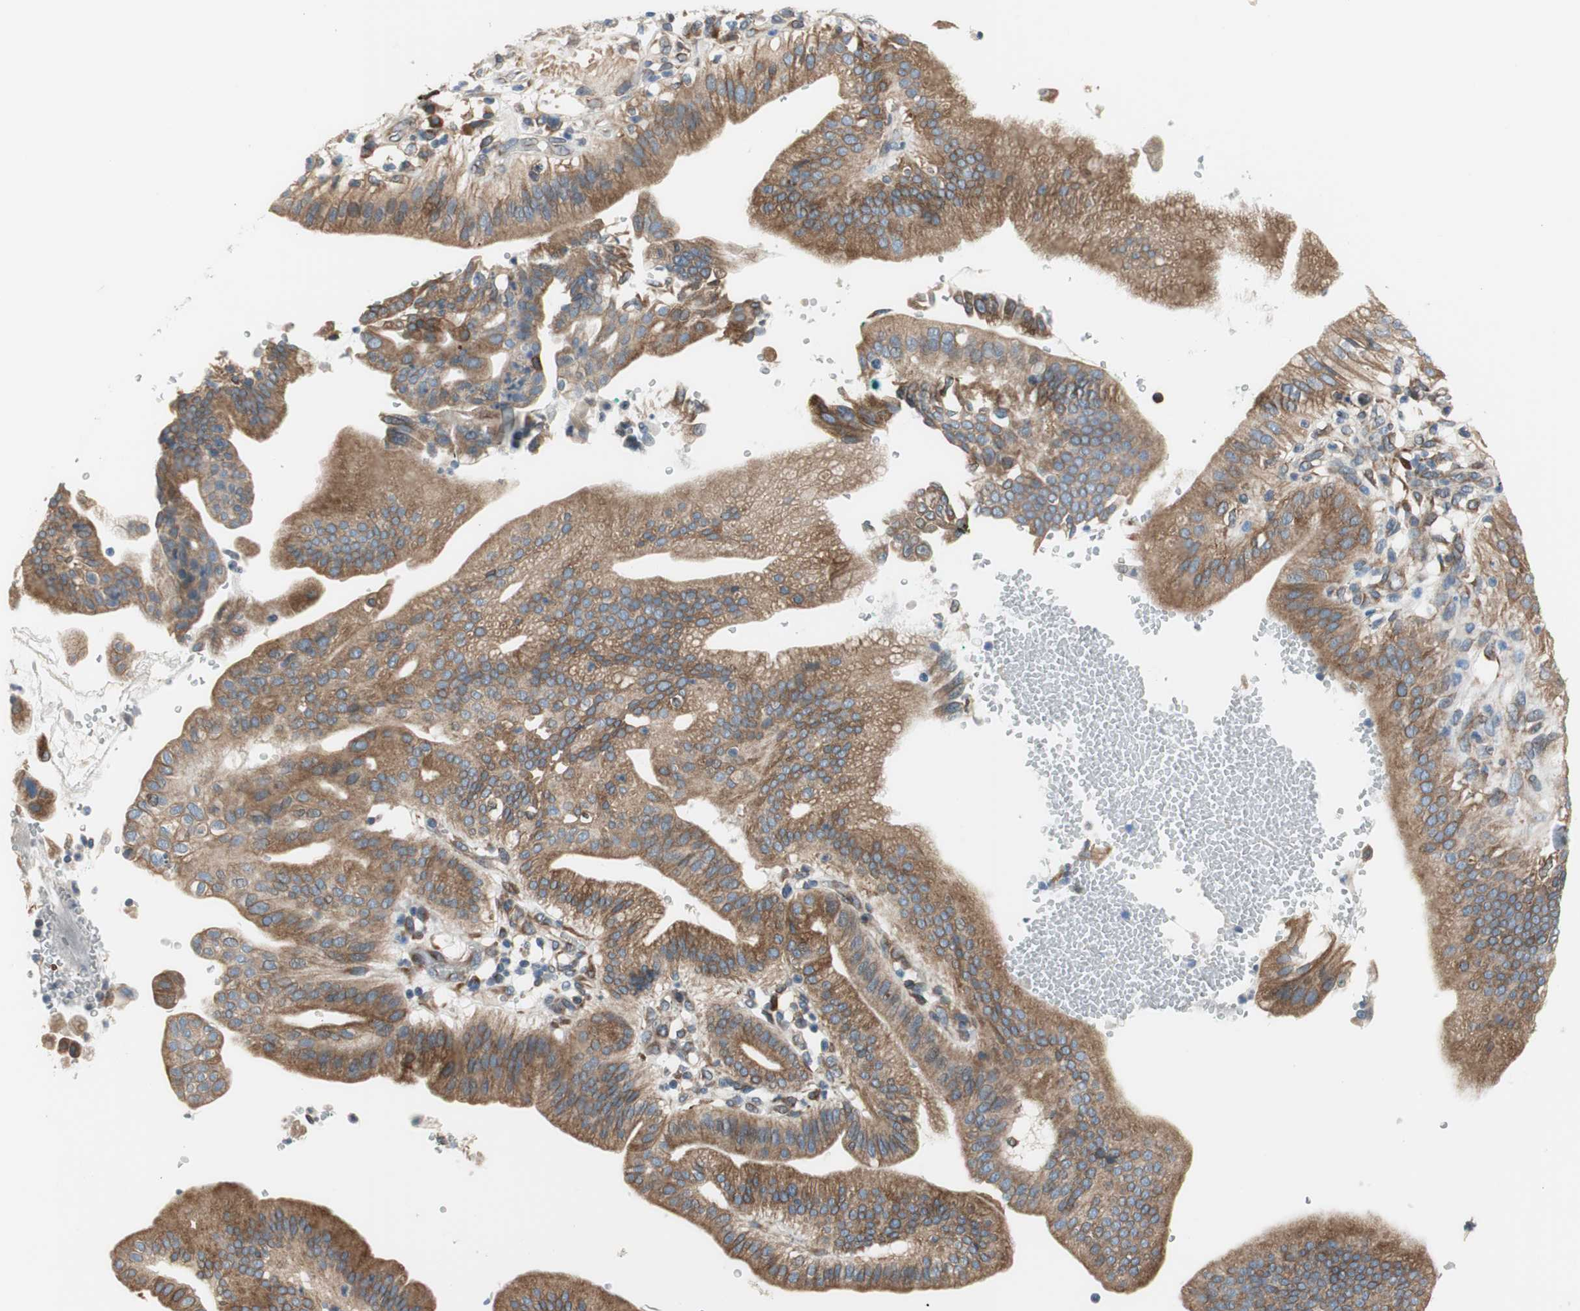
{"staining": {"intensity": "moderate", "quantity": ">75%", "location": "cytoplasmic/membranous"}, "tissue": "pancreatic cancer", "cell_type": "Tumor cells", "image_type": "cancer", "snomed": [{"axis": "morphology", "description": "Adenocarcinoma, NOS"}, {"axis": "morphology", "description": "Adenocarcinoma, metastatic, NOS"}, {"axis": "topography", "description": "Lymph node"}, {"axis": "topography", "description": "Pancreas"}, {"axis": "topography", "description": "Duodenum"}], "caption": "Immunohistochemistry (IHC) micrograph of pancreatic metastatic adenocarcinoma stained for a protein (brown), which exhibits medium levels of moderate cytoplasmic/membranous positivity in about >75% of tumor cells.", "gene": "CLCC1", "patient": {"sex": "female", "age": 64}}